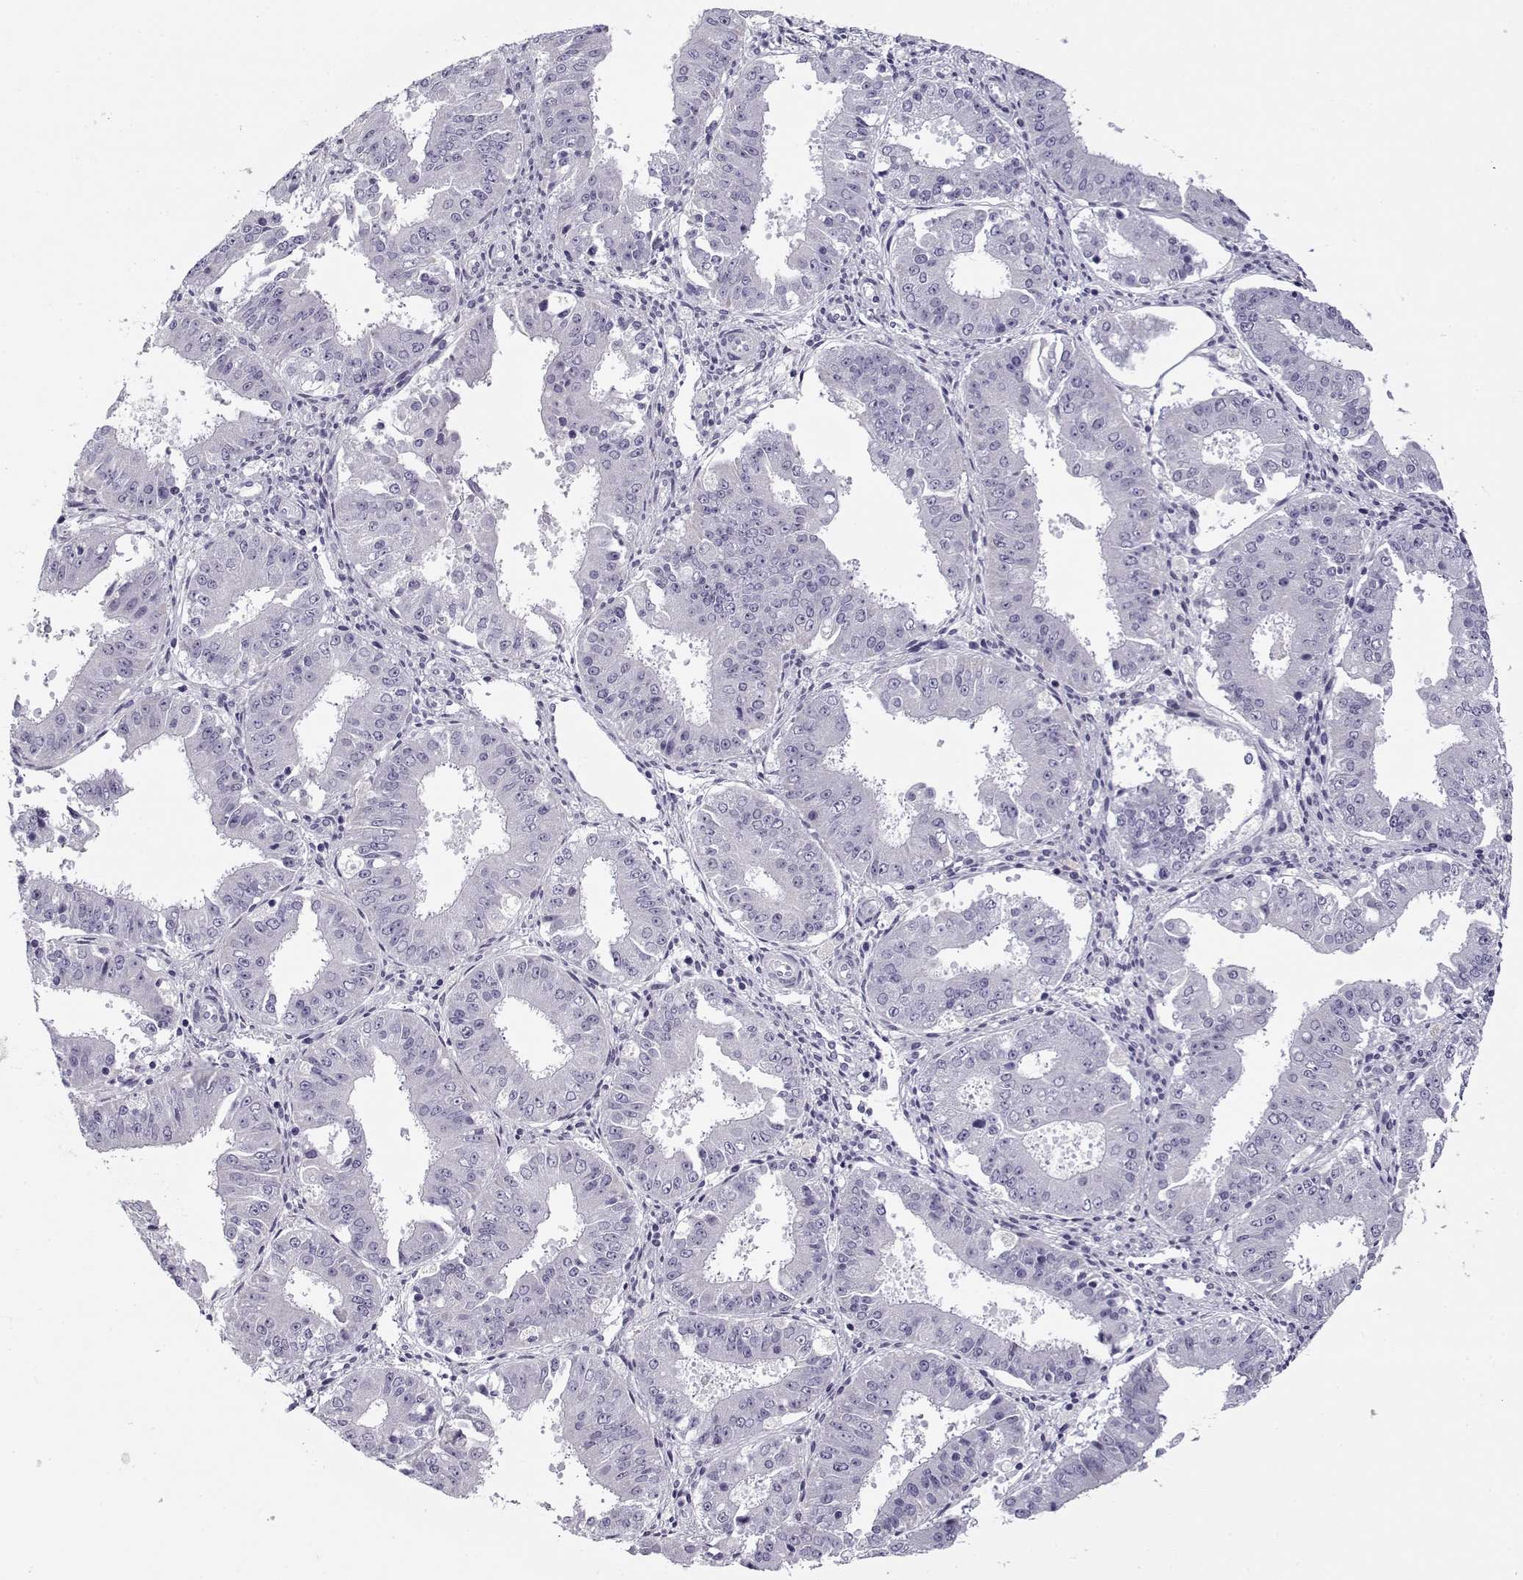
{"staining": {"intensity": "negative", "quantity": "none", "location": "none"}, "tissue": "ovarian cancer", "cell_type": "Tumor cells", "image_type": "cancer", "snomed": [{"axis": "morphology", "description": "Carcinoma, endometroid"}, {"axis": "topography", "description": "Ovary"}], "caption": "Human ovarian cancer (endometroid carcinoma) stained for a protein using immunohistochemistry (IHC) demonstrates no expression in tumor cells.", "gene": "GAGE2A", "patient": {"sex": "female", "age": 42}}